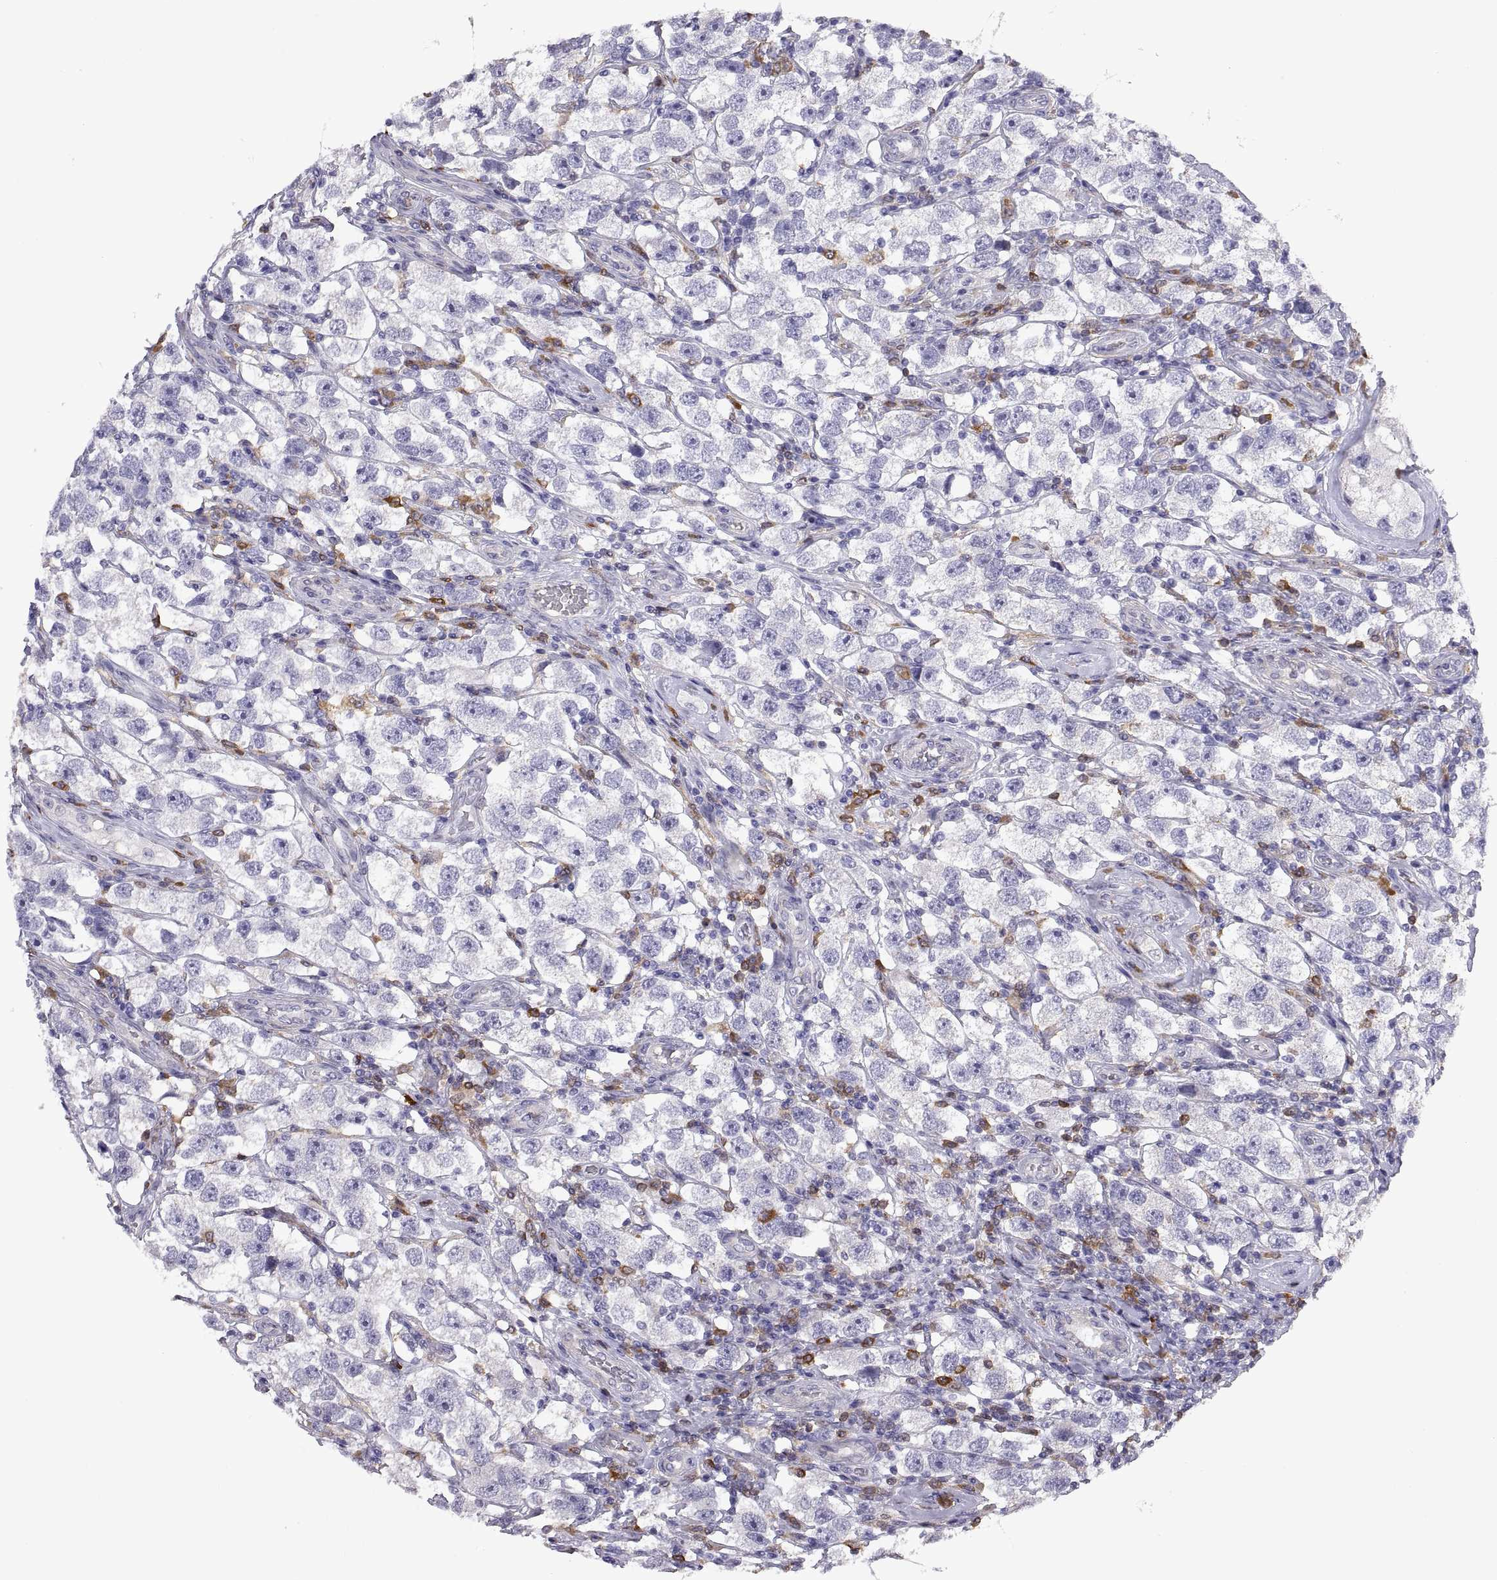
{"staining": {"intensity": "negative", "quantity": "none", "location": "none"}, "tissue": "testis cancer", "cell_type": "Tumor cells", "image_type": "cancer", "snomed": [{"axis": "morphology", "description": "Seminoma, NOS"}, {"axis": "topography", "description": "Testis"}], "caption": "Immunohistochemistry (IHC) image of human testis cancer (seminoma) stained for a protein (brown), which shows no positivity in tumor cells. Brightfield microscopy of immunohistochemistry stained with DAB (brown) and hematoxylin (blue), captured at high magnification.", "gene": "DOK3", "patient": {"sex": "male", "age": 26}}